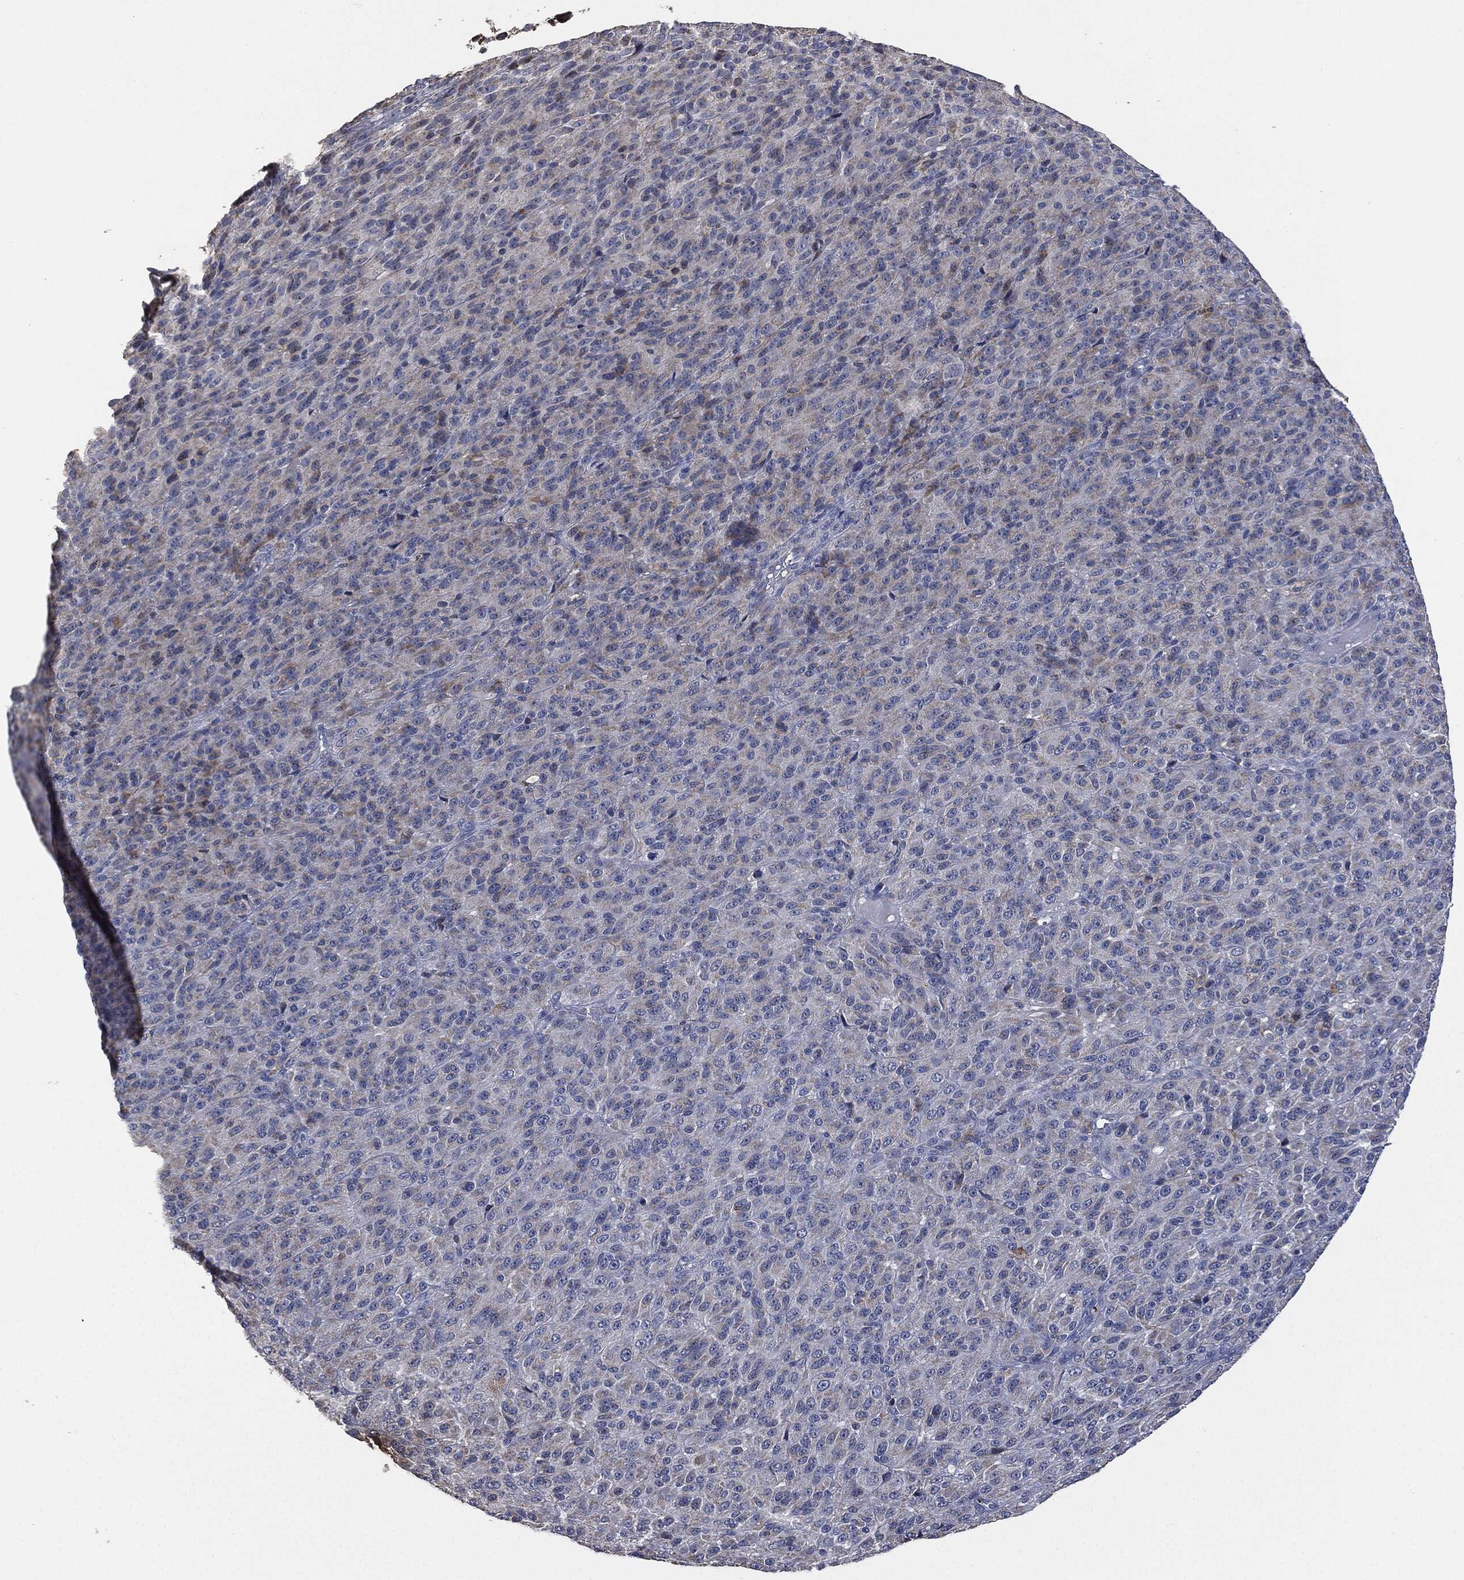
{"staining": {"intensity": "weak", "quantity": "<25%", "location": "cytoplasmic/membranous"}, "tissue": "melanoma", "cell_type": "Tumor cells", "image_type": "cancer", "snomed": [{"axis": "morphology", "description": "Malignant melanoma, Metastatic site"}, {"axis": "topography", "description": "Brain"}], "caption": "This image is of malignant melanoma (metastatic site) stained with immunohistochemistry (IHC) to label a protein in brown with the nuclei are counter-stained blue. There is no positivity in tumor cells.", "gene": "CD33", "patient": {"sex": "female", "age": 56}}